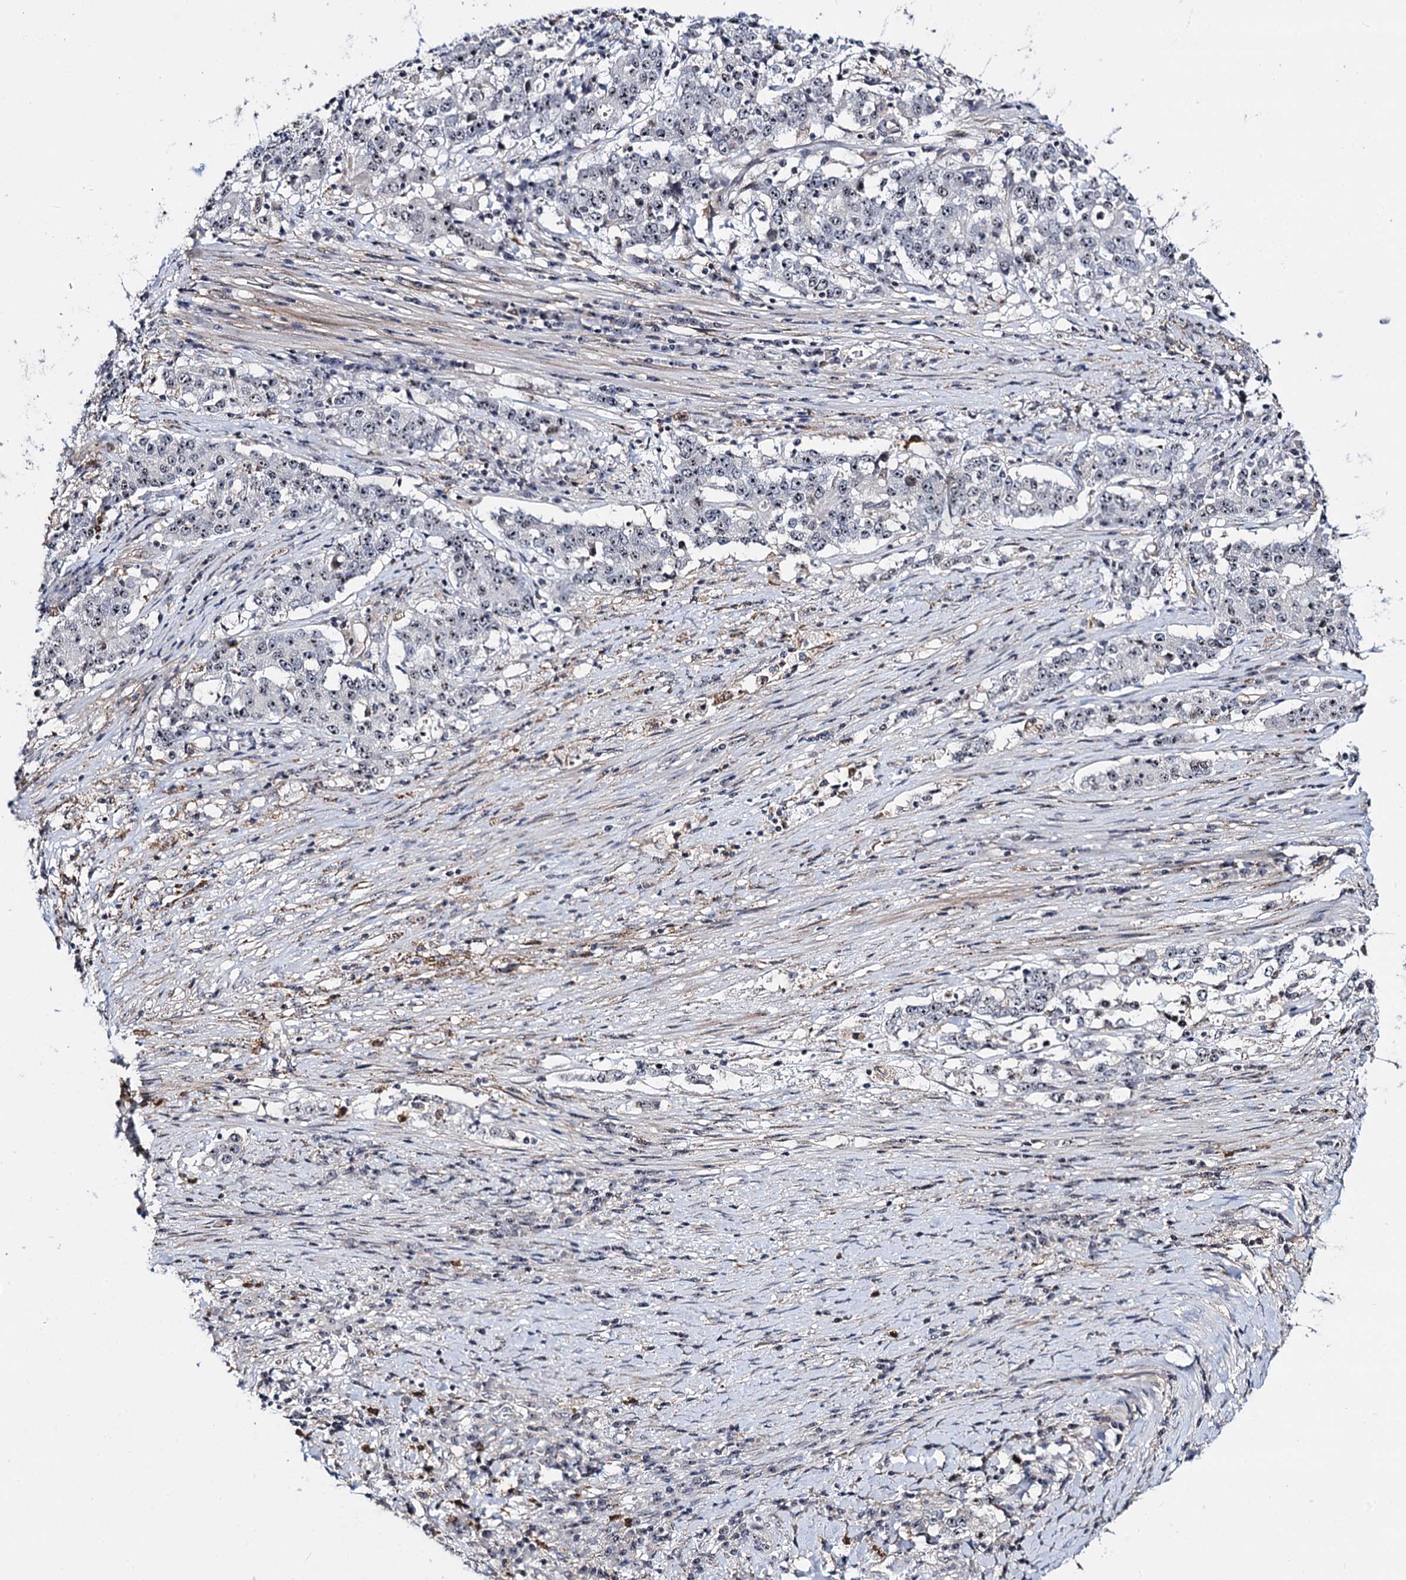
{"staining": {"intensity": "weak", "quantity": "<25%", "location": "nuclear"}, "tissue": "stomach cancer", "cell_type": "Tumor cells", "image_type": "cancer", "snomed": [{"axis": "morphology", "description": "Adenocarcinoma, NOS"}, {"axis": "topography", "description": "Stomach"}], "caption": "High magnification brightfield microscopy of stomach cancer (adenocarcinoma) stained with DAB (3,3'-diaminobenzidine) (brown) and counterstained with hematoxylin (blue): tumor cells show no significant expression. (Stains: DAB immunohistochemistry (IHC) with hematoxylin counter stain, Microscopy: brightfield microscopy at high magnification).", "gene": "SUPT20H", "patient": {"sex": "male", "age": 59}}